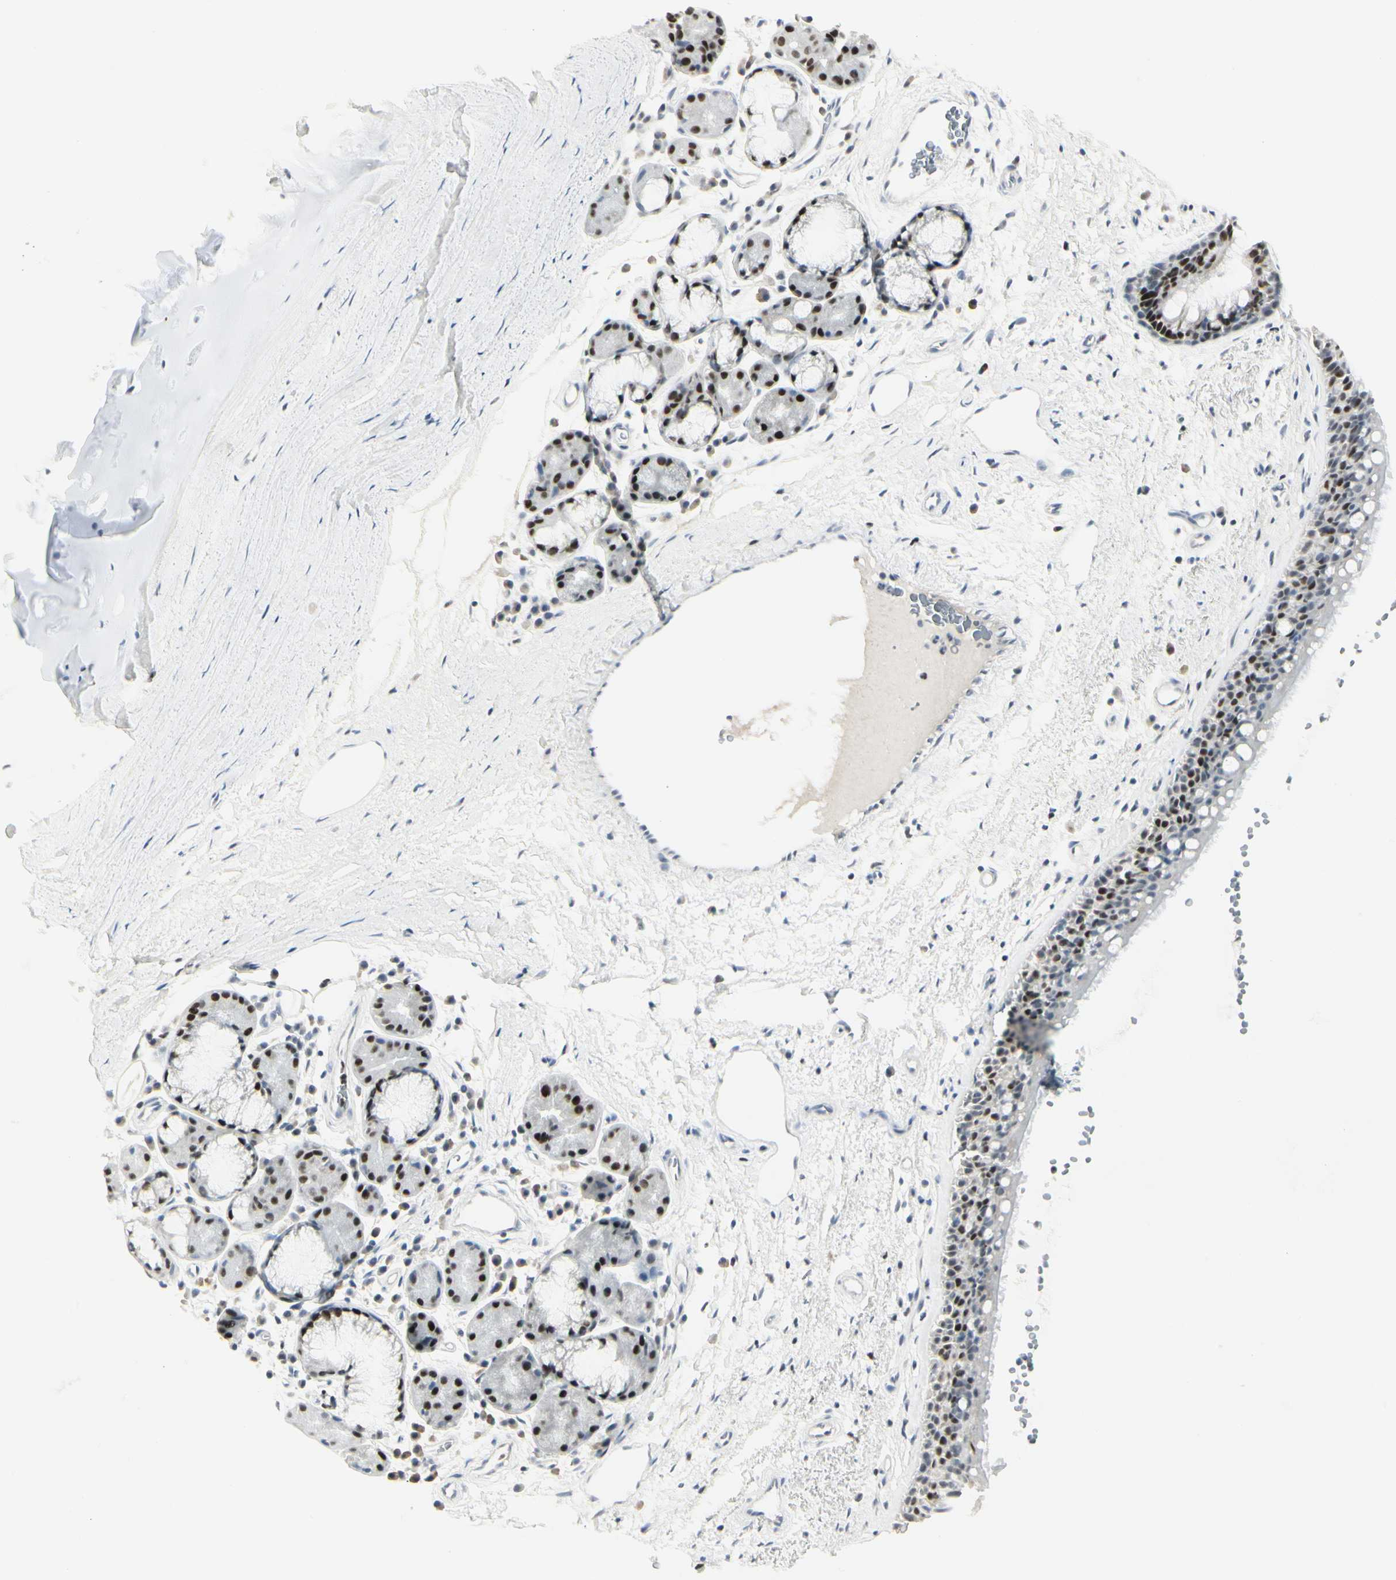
{"staining": {"intensity": "strong", "quantity": "25%-75%", "location": "nuclear"}, "tissue": "bronchus", "cell_type": "Respiratory epithelial cells", "image_type": "normal", "snomed": [{"axis": "morphology", "description": "Normal tissue, NOS"}, {"axis": "topography", "description": "Bronchus"}], "caption": "Protein staining shows strong nuclear expression in approximately 25%-75% of respiratory epithelial cells in benign bronchus.", "gene": "ZBTB7B", "patient": {"sex": "female", "age": 54}}